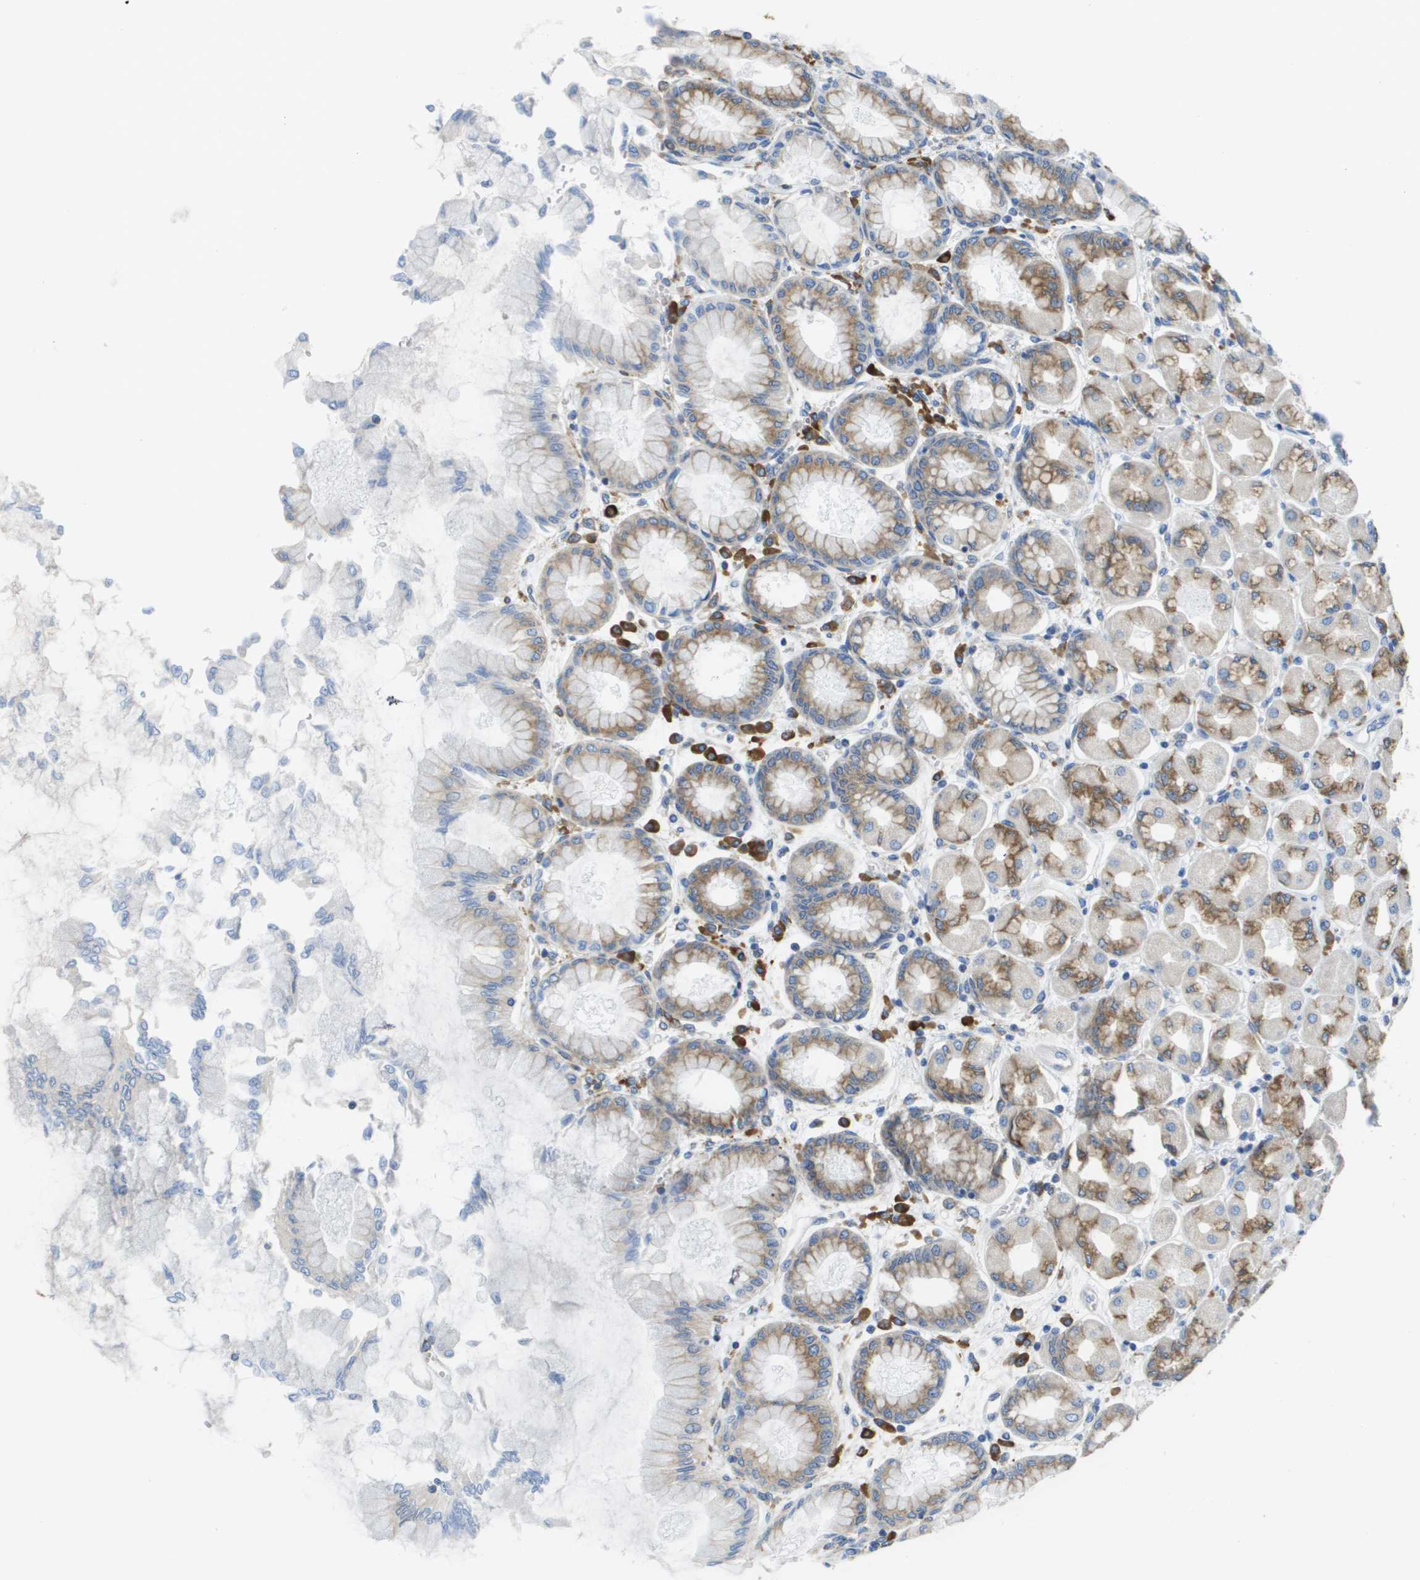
{"staining": {"intensity": "moderate", "quantity": "25%-75%", "location": "cytoplasmic/membranous"}, "tissue": "stomach", "cell_type": "Glandular cells", "image_type": "normal", "snomed": [{"axis": "morphology", "description": "Normal tissue, NOS"}, {"axis": "topography", "description": "Stomach, upper"}], "caption": "Immunohistochemistry (IHC) micrograph of benign stomach: human stomach stained using immunohistochemistry (IHC) exhibits medium levels of moderate protein expression localized specifically in the cytoplasmic/membranous of glandular cells, appearing as a cytoplasmic/membranous brown color.", "gene": "SDR42E1", "patient": {"sex": "female", "age": 56}}